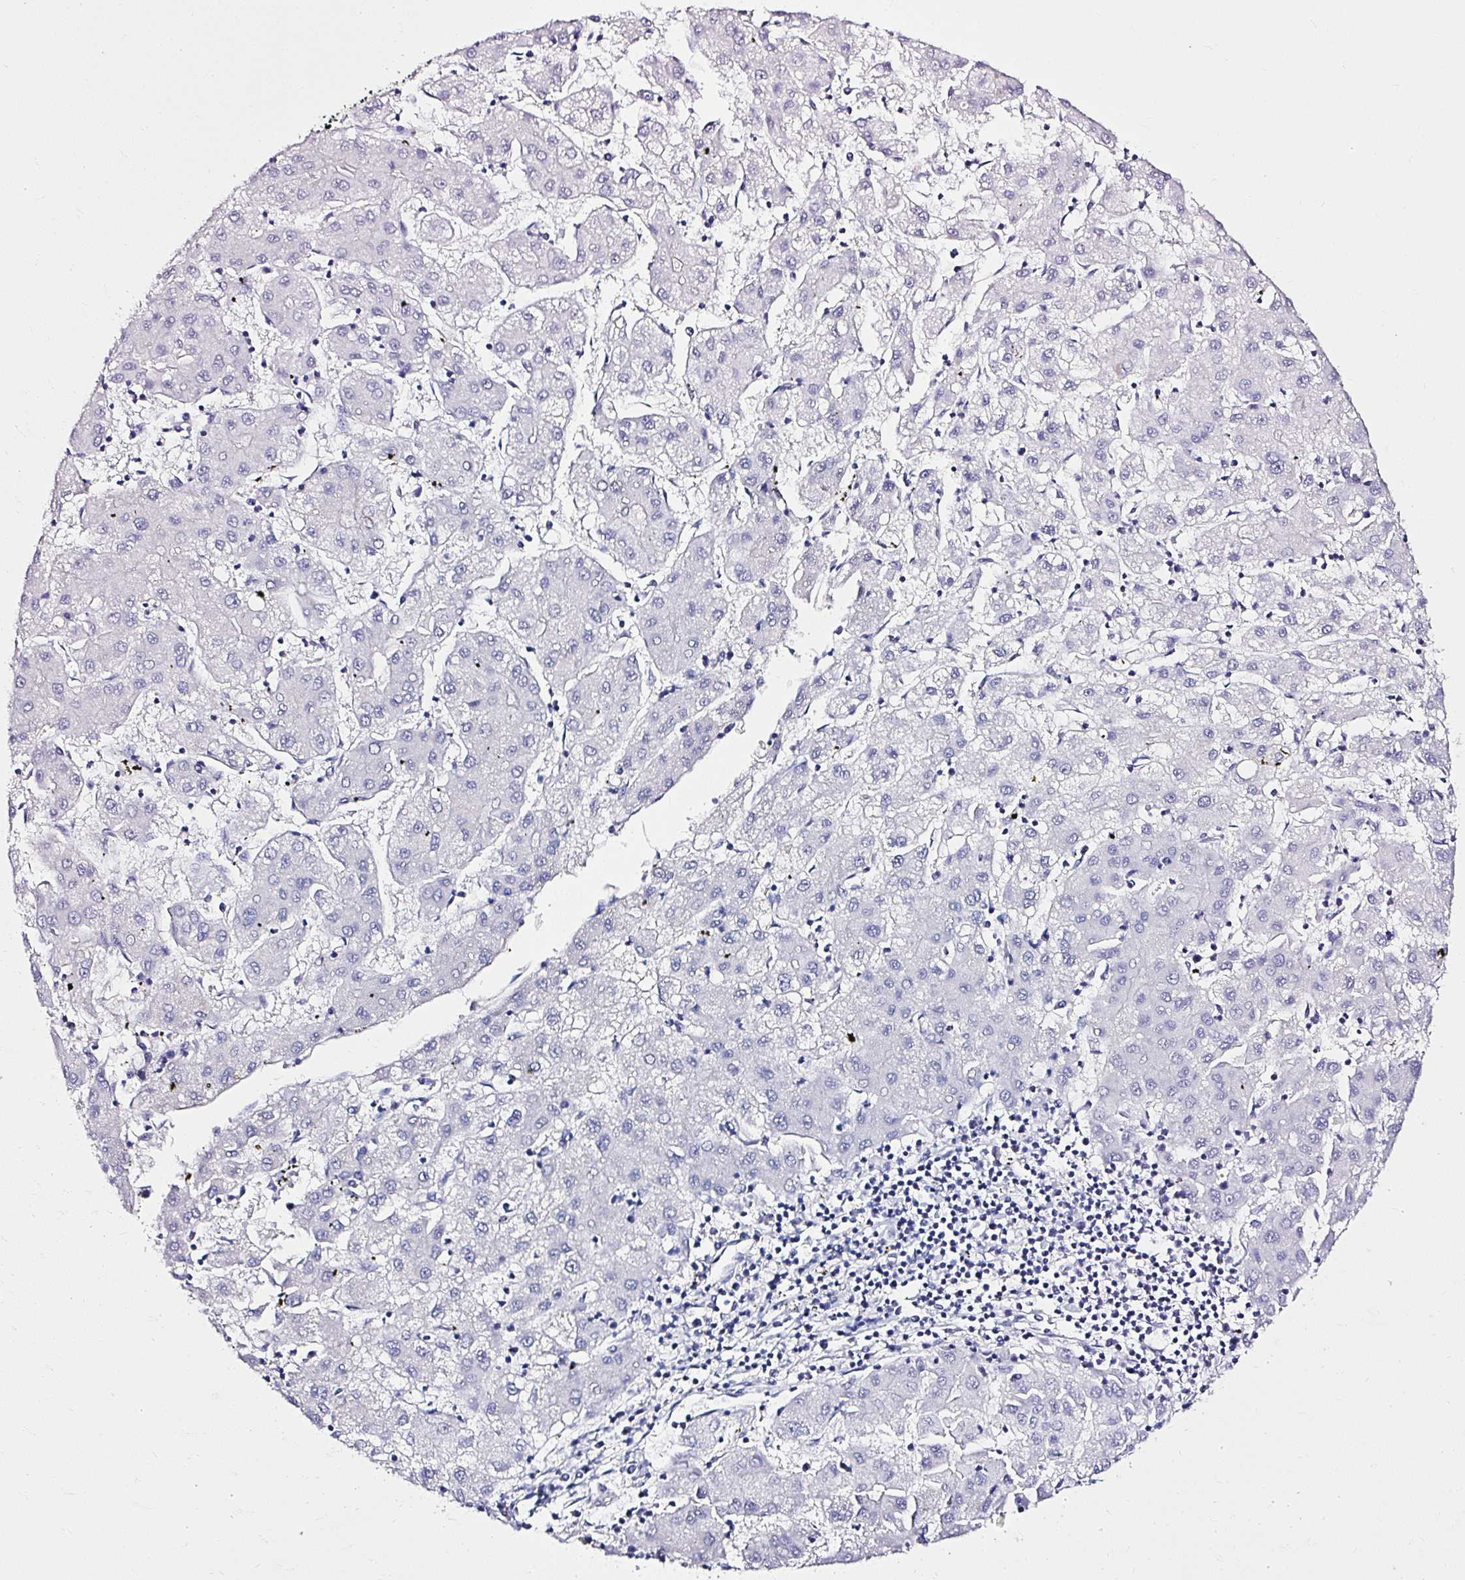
{"staining": {"intensity": "negative", "quantity": "none", "location": "none"}, "tissue": "liver cancer", "cell_type": "Tumor cells", "image_type": "cancer", "snomed": [{"axis": "morphology", "description": "Carcinoma, Hepatocellular, NOS"}, {"axis": "topography", "description": "Liver"}], "caption": "The IHC photomicrograph has no significant expression in tumor cells of liver hepatocellular carcinoma tissue. Nuclei are stained in blue.", "gene": "ATP2A1", "patient": {"sex": "male", "age": 72}}